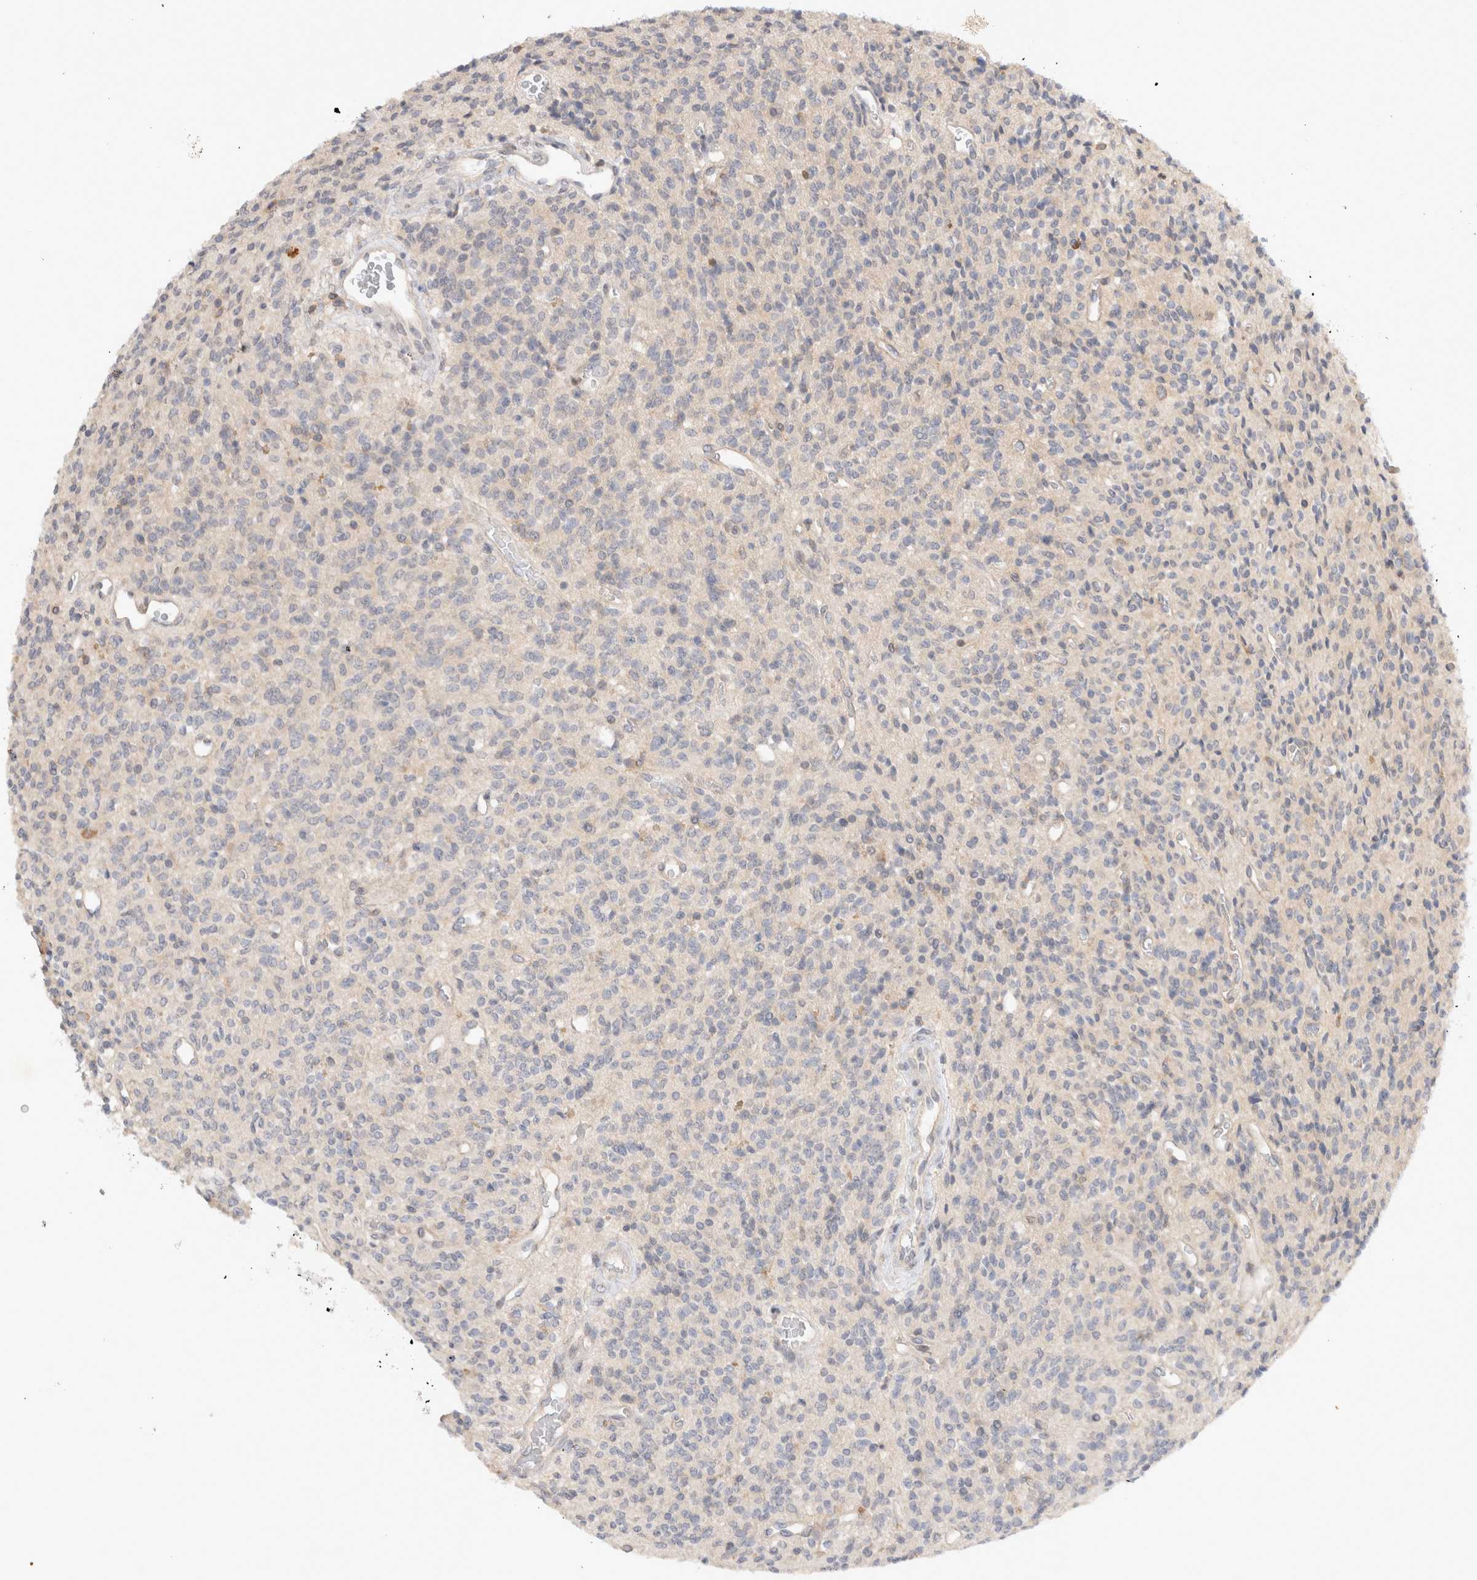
{"staining": {"intensity": "negative", "quantity": "none", "location": "none"}, "tissue": "glioma", "cell_type": "Tumor cells", "image_type": "cancer", "snomed": [{"axis": "morphology", "description": "Glioma, malignant, High grade"}, {"axis": "topography", "description": "Brain"}], "caption": "Immunohistochemistry histopathology image of human glioma stained for a protein (brown), which exhibits no positivity in tumor cells. The staining was performed using DAB (3,3'-diaminobenzidine) to visualize the protein expression in brown, while the nuclei were stained in blue with hematoxylin (Magnification: 20x).", "gene": "NEDD4L", "patient": {"sex": "male", "age": 34}}